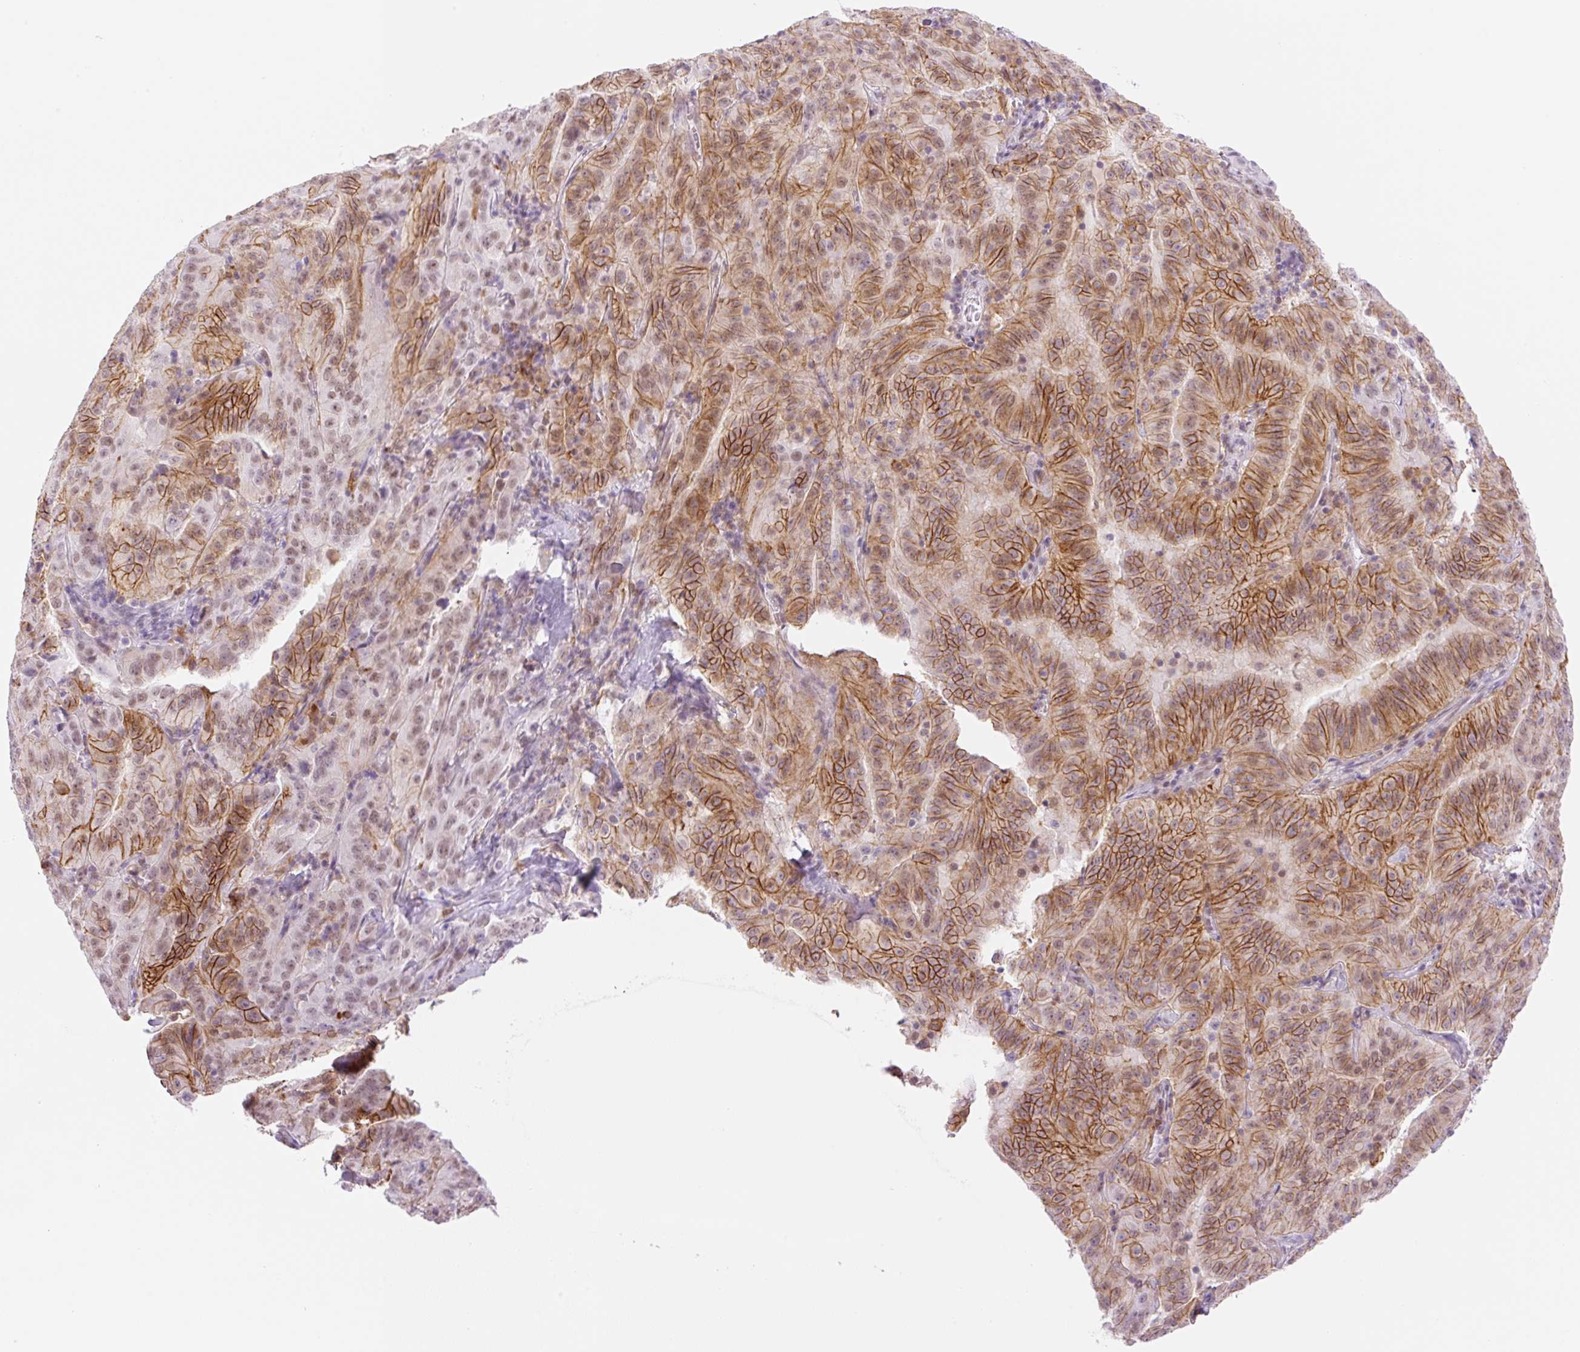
{"staining": {"intensity": "strong", "quantity": ">75%", "location": "cytoplasmic/membranous,nuclear"}, "tissue": "pancreatic cancer", "cell_type": "Tumor cells", "image_type": "cancer", "snomed": [{"axis": "morphology", "description": "Adenocarcinoma, NOS"}, {"axis": "topography", "description": "Pancreas"}], "caption": "This micrograph exhibits IHC staining of human pancreatic cancer (adenocarcinoma), with high strong cytoplasmic/membranous and nuclear positivity in about >75% of tumor cells.", "gene": "PALM3", "patient": {"sex": "male", "age": 63}}